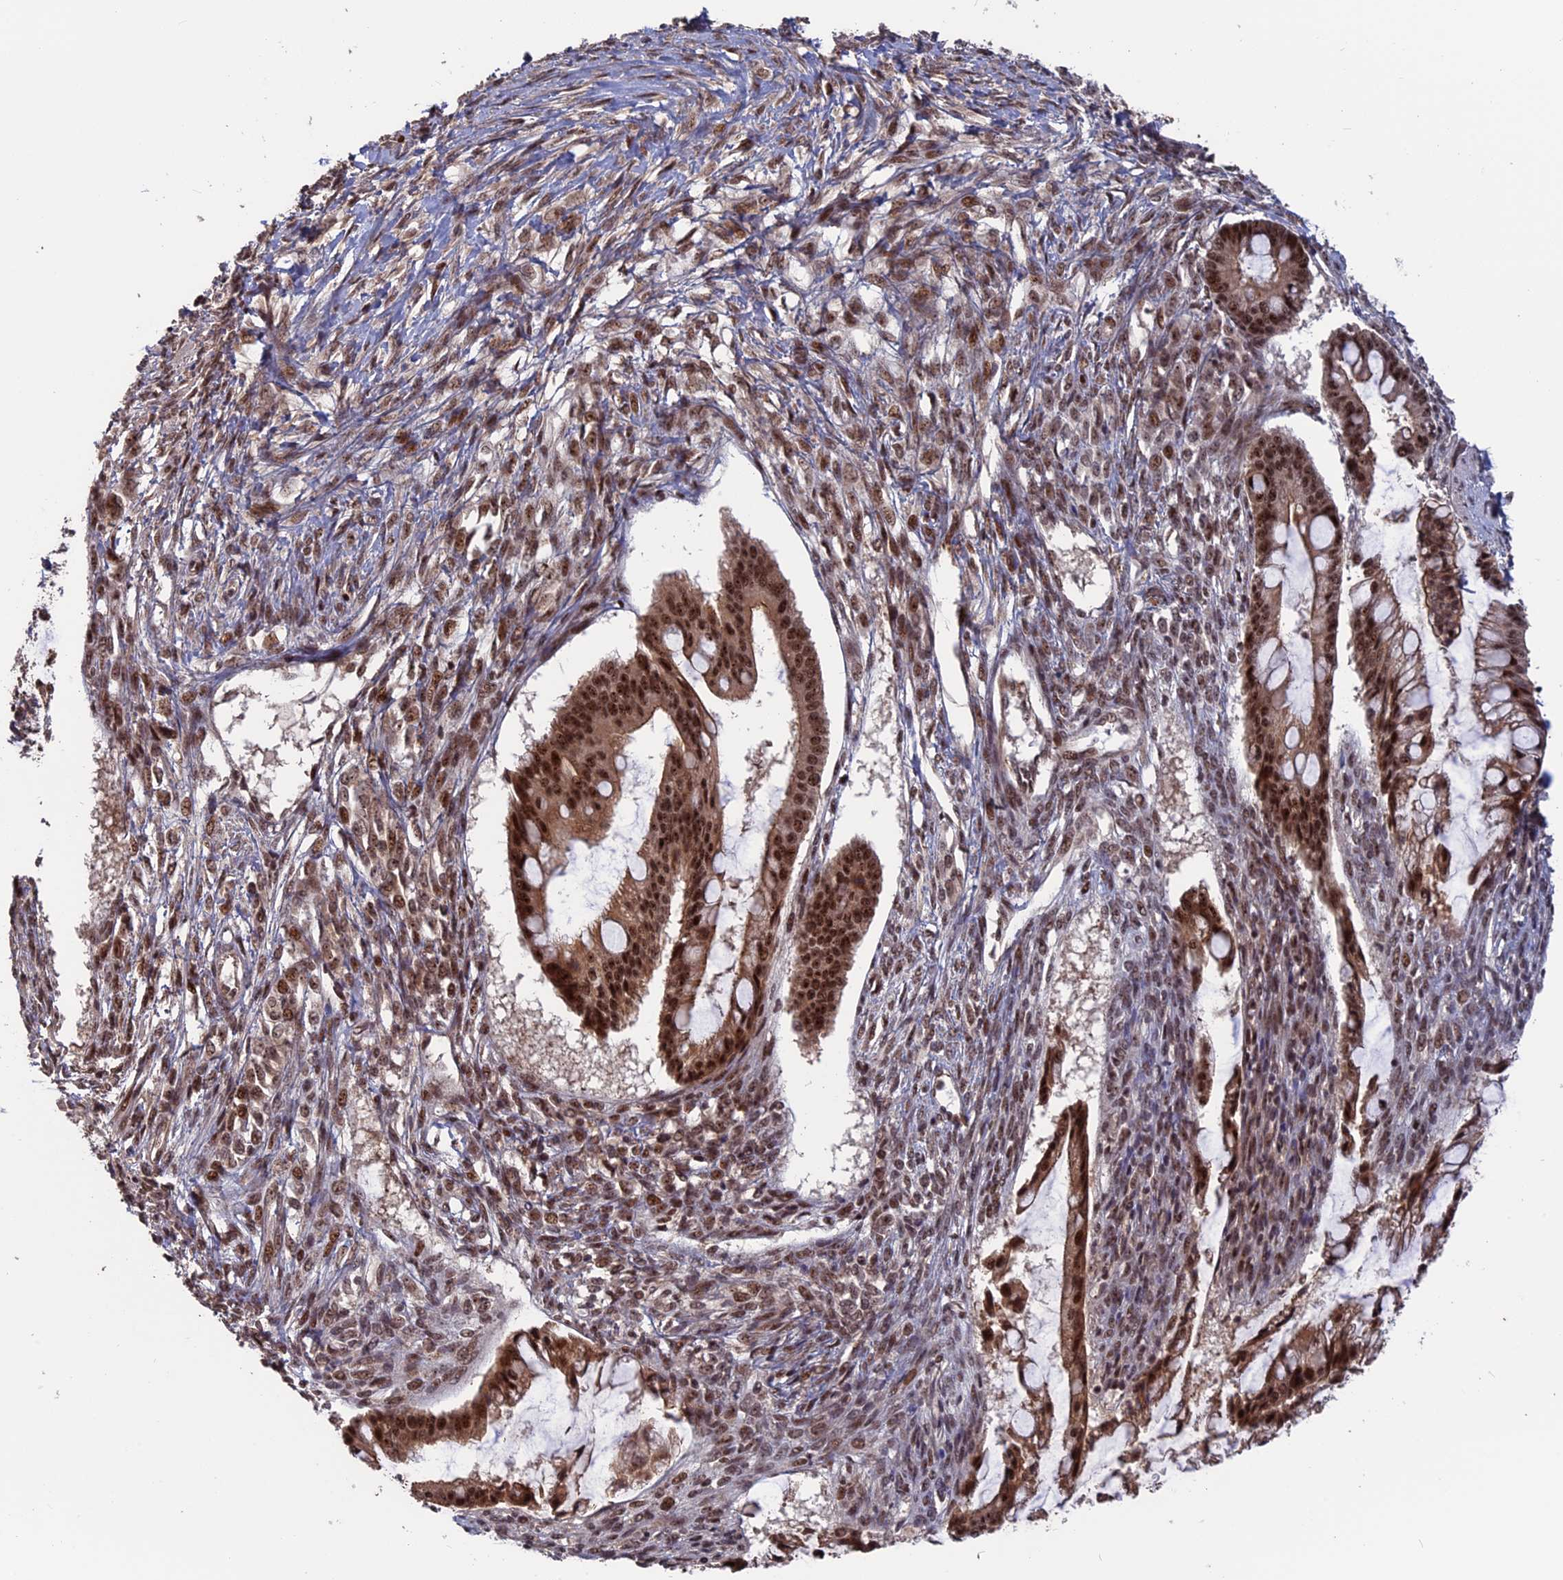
{"staining": {"intensity": "strong", "quantity": ">75%", "location": "nuclear"}, "tissue": "ovarian cancer", "cell_type": "Tumor cells", "image_type": "cancer", "snomed": [{"axis": "morphology", "description": "Cystadenocarcinoma, mucinous, NOS"}, {"axis": "topography", "description": "Ovary"}], "caption": "The immunohistochemical stain shows strong nuclear positivity in tumor cells of ovarian cancer tissue. (IHC, brightfield microscopy, high magnification).", "gene": "CACTIN", "patient": {"sex": "female", "age": 73}}